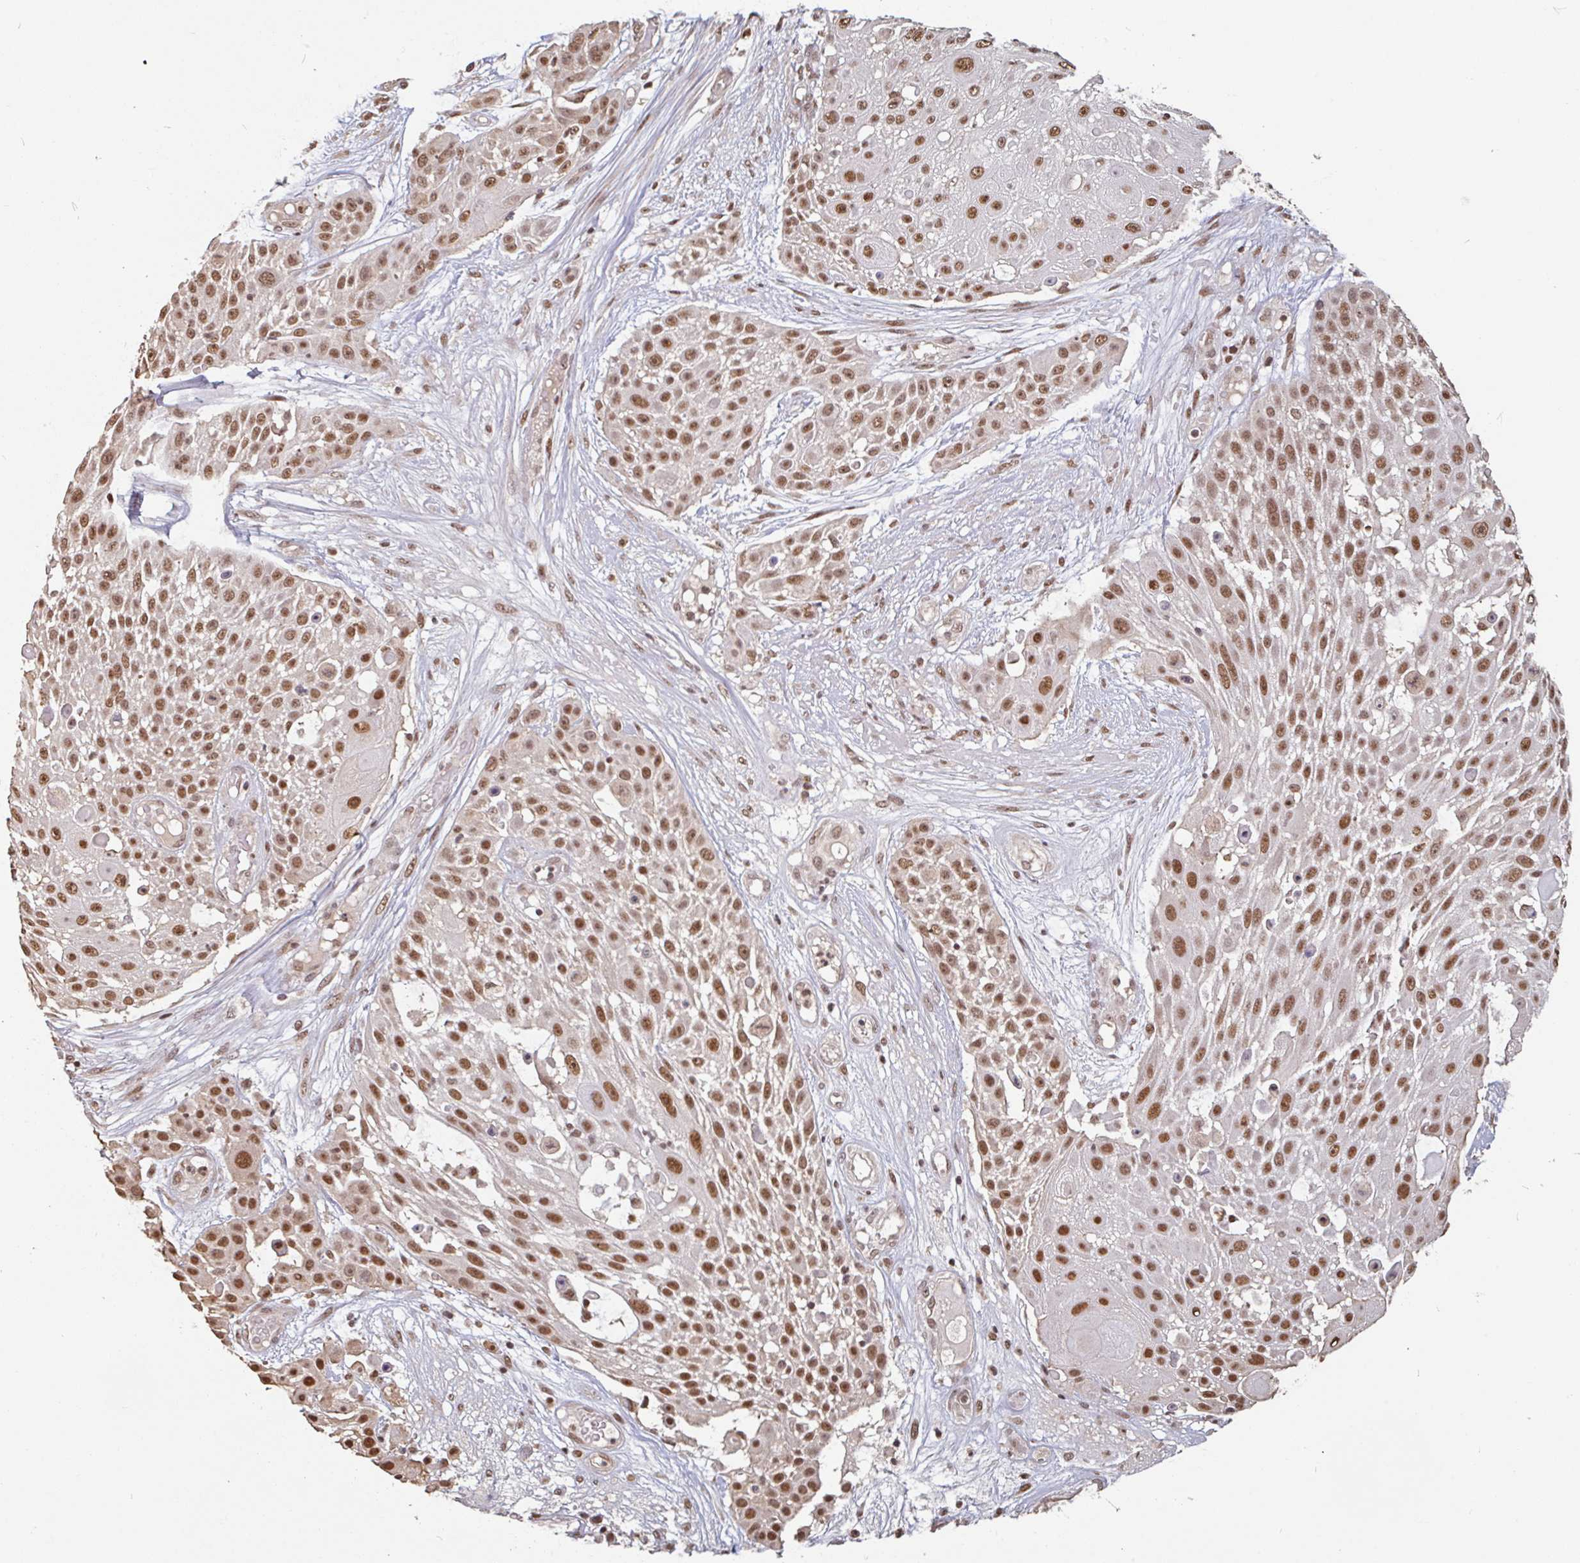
{"staining": {"intensity": "moderate", "quantity": ">75%", "location": "nuclear"}, "tissue": "skin cancer", "cell_type": "Tumor cells", "image_type": "cancer", "snomed": [{"axis": "morphology", "description": "Squamous cell carcinoma, NOS"}, {"axis": "topography", "description": "Skin"}], "caption": "Moderate nuclear protein staining is appreciated in approximately >75% of tumor cells in skin cancer.", "gene": "DR1", "patient": {"sex": "female", "age": 86}}